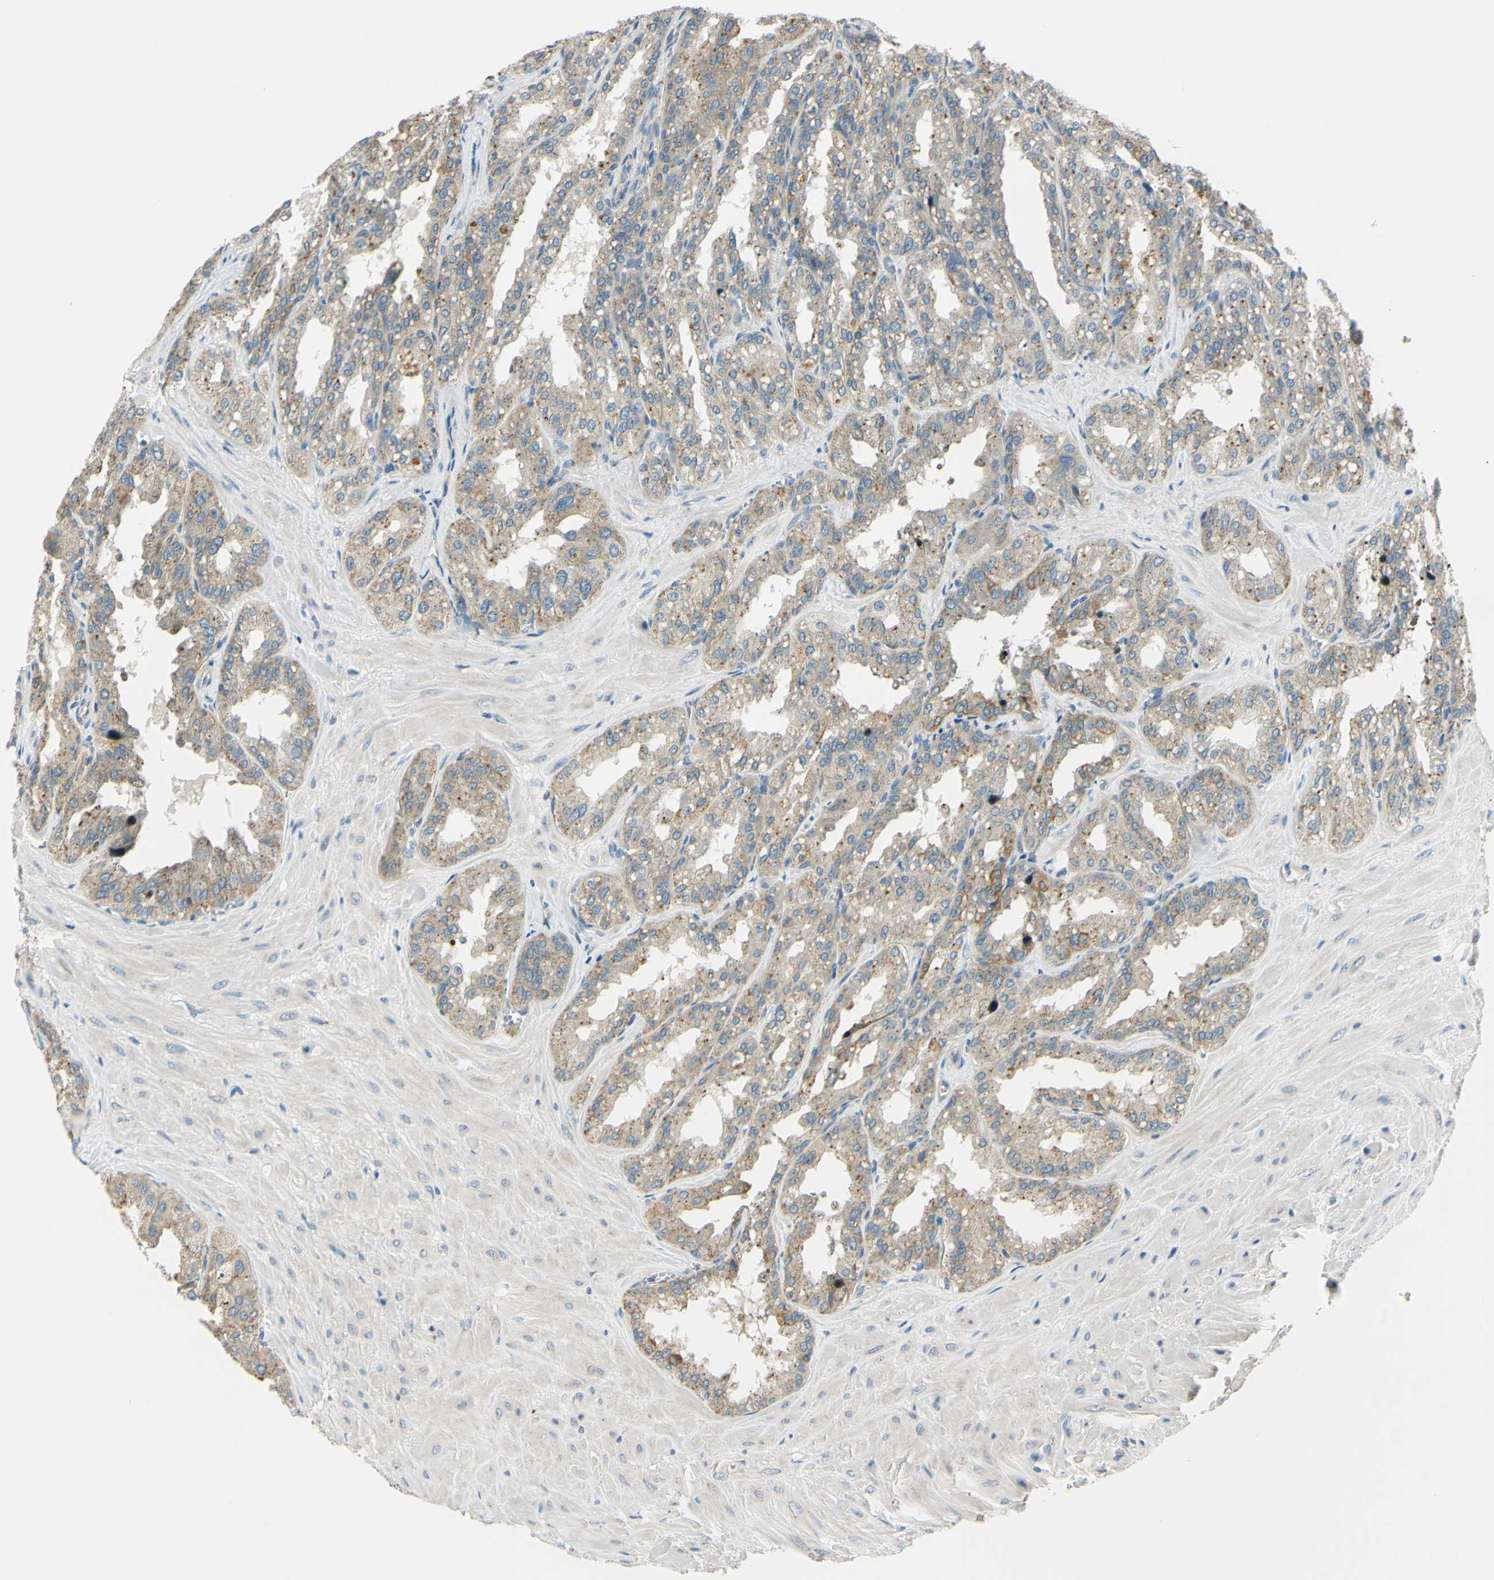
{"staining": {"intensity": "moderate", "quantity": "<25%", "location": "cytoplasmic/membranous"}, "tissue": "seminal vesicle", "cell_type": "Glandular cells", "image_type": "normal", "snomed": [{"axis": "morphology", "description": "Normal tissue, NOS"}, {"axis": "topography", "description": "Prostate"}, {"axis": "topography", "description": "Seminal veicle"}], "caption": "The histopathology image shows staining of normal seminal vesicle, revealing moderate cytoplasmic/membranous protein staining (brown color) within glandular cells.", "gene": "LAMA3", "patient": {"sex": "male", "age": 51}}